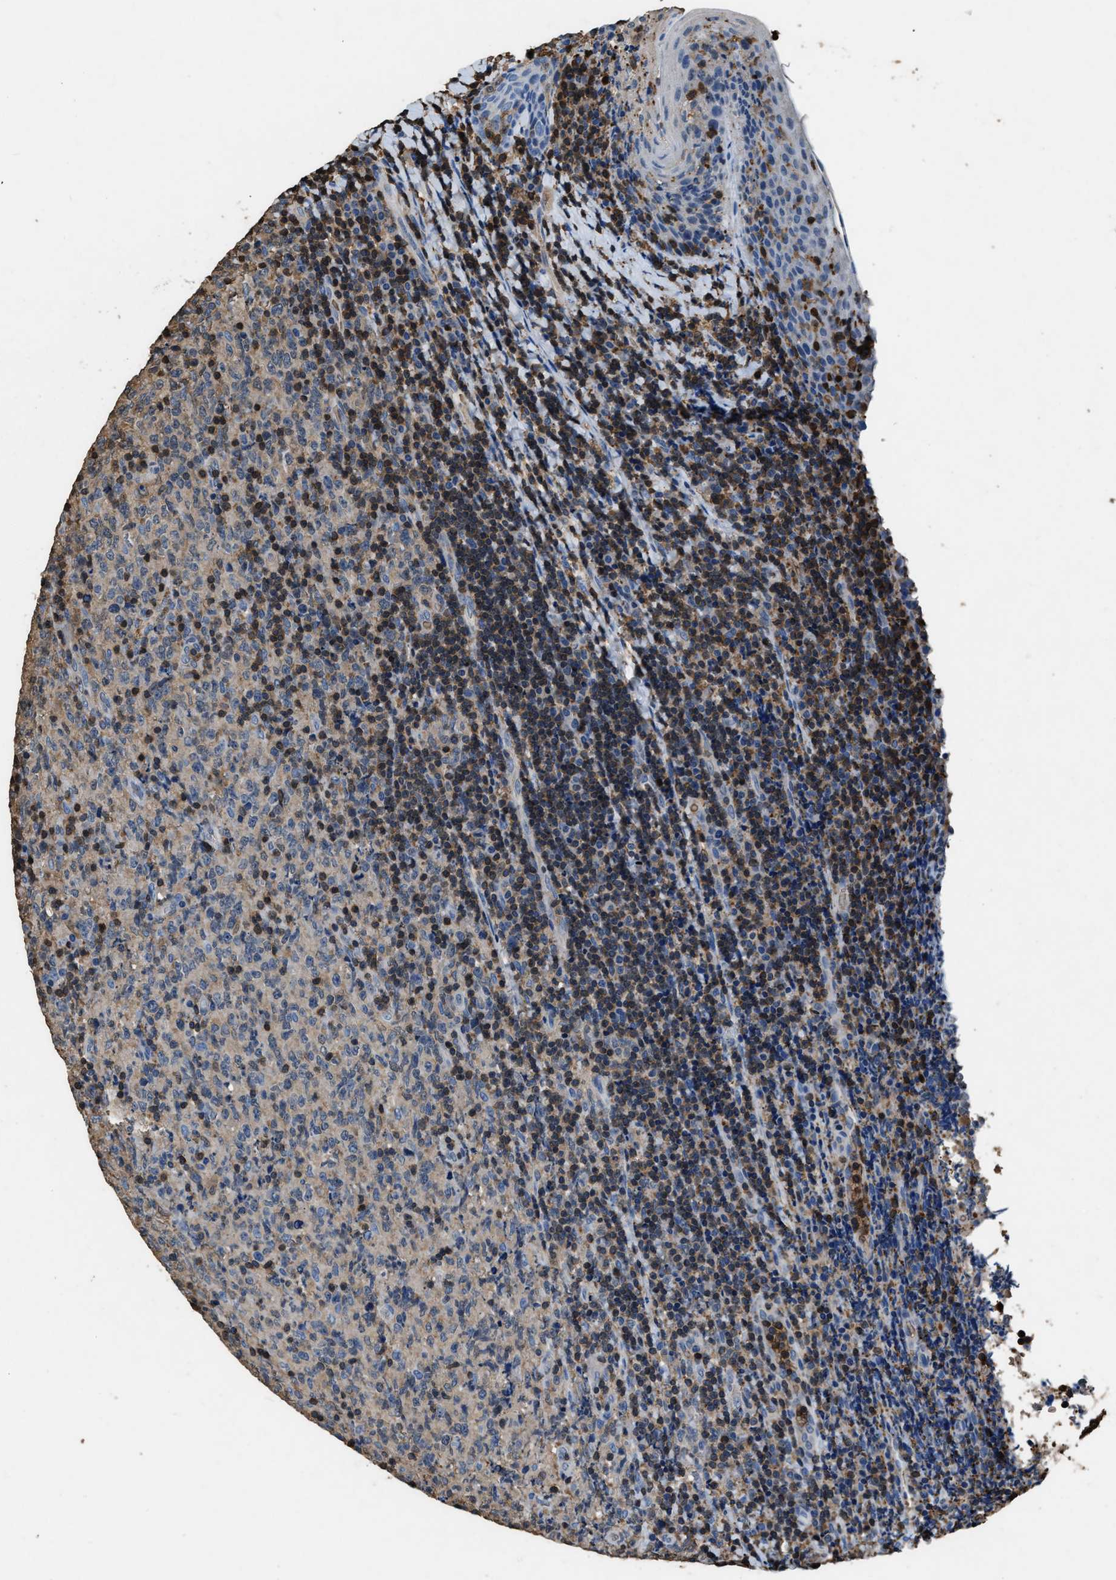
{"staining": {"intensity": "moderate", "quantity": "<25%", "location": "cytoplasmic/membranous"}, "tissue": "lymphoma", "cell_type": "Tumor cells", "image_type": "cancer", "snomed": [{"axis": "morphology", "description": "Malignant lymphoma, non-Hodgkin's type, High grade"}, {"axis": "topography", "description": "Tonsil"}], "caption": "Human malignant lymphoma, non-Hodgkin's type (high-grade) stained for a protein (brown) reveals moderate cytoplasmic/membranous positive expression in about <25% of tumor cells.", "gene": "ARHGDIB", "patient": {"sex": "female", "age": 36}}